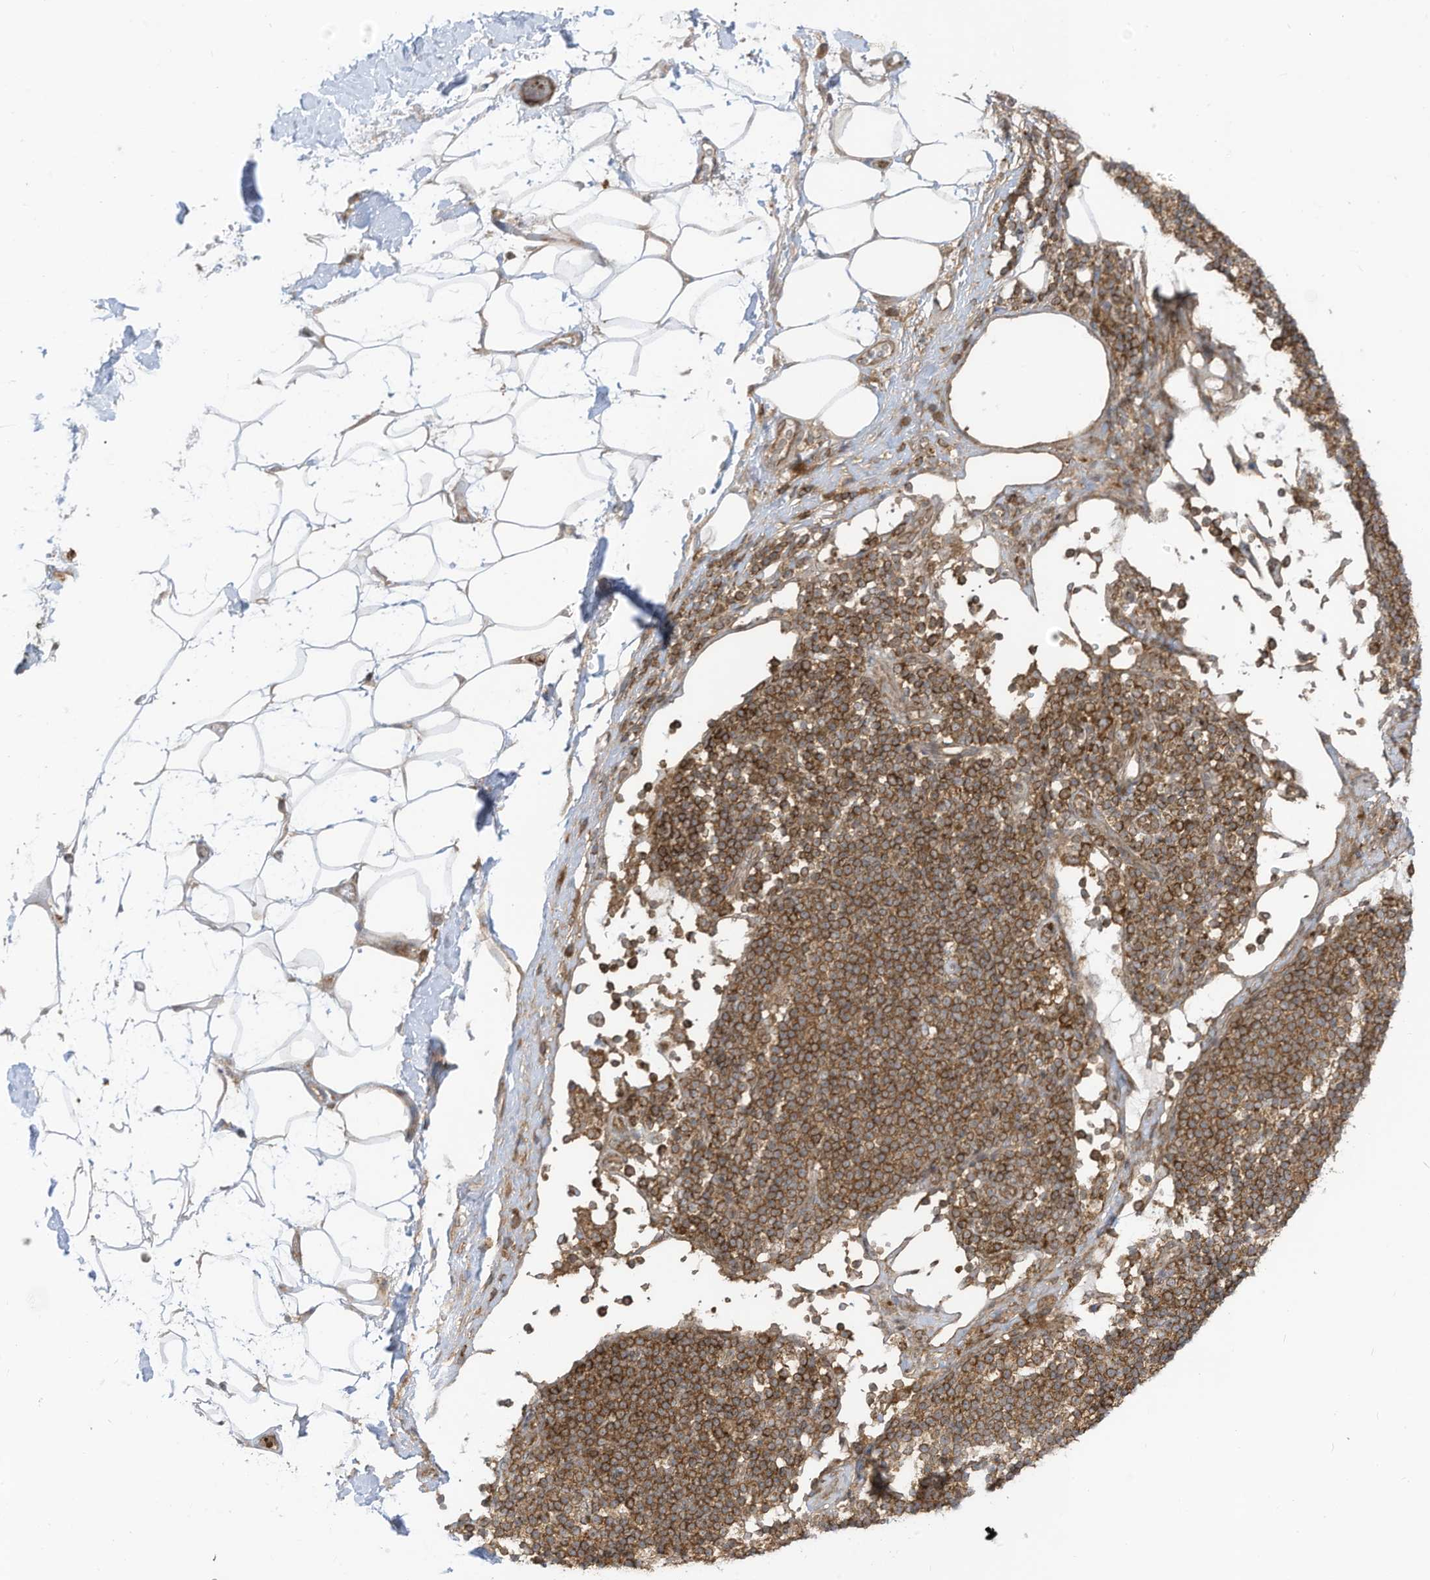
{"staining": {"intensity": "weak", "quantity": ">75%", "location": "cytoplasmic/membranous"}, "tissue": "adipose tissue", "cell_type": "Adipocytes", "image_type": "normal", "snomed": [{"axis": "morphology", "description": "Normal tissue, NOS"}, {"axis": "morphology", "description": "Adenocarcinoma, NOS"}, {"axis": "topography", "description": "Pancreas"}, {"axis": "topography", "description": "Peripheral nerve tissue"}], "caption": "The histopathology image exhibits a brown stain indicating the presence of a protein in the cytoplasmic/membranous of adipocytes in adipose tissue. The protein of interest is shown in brown color, while the nuclei are stained blue.", "gene": "REPS1", "patient": {"sex": "male", "age": 59}}